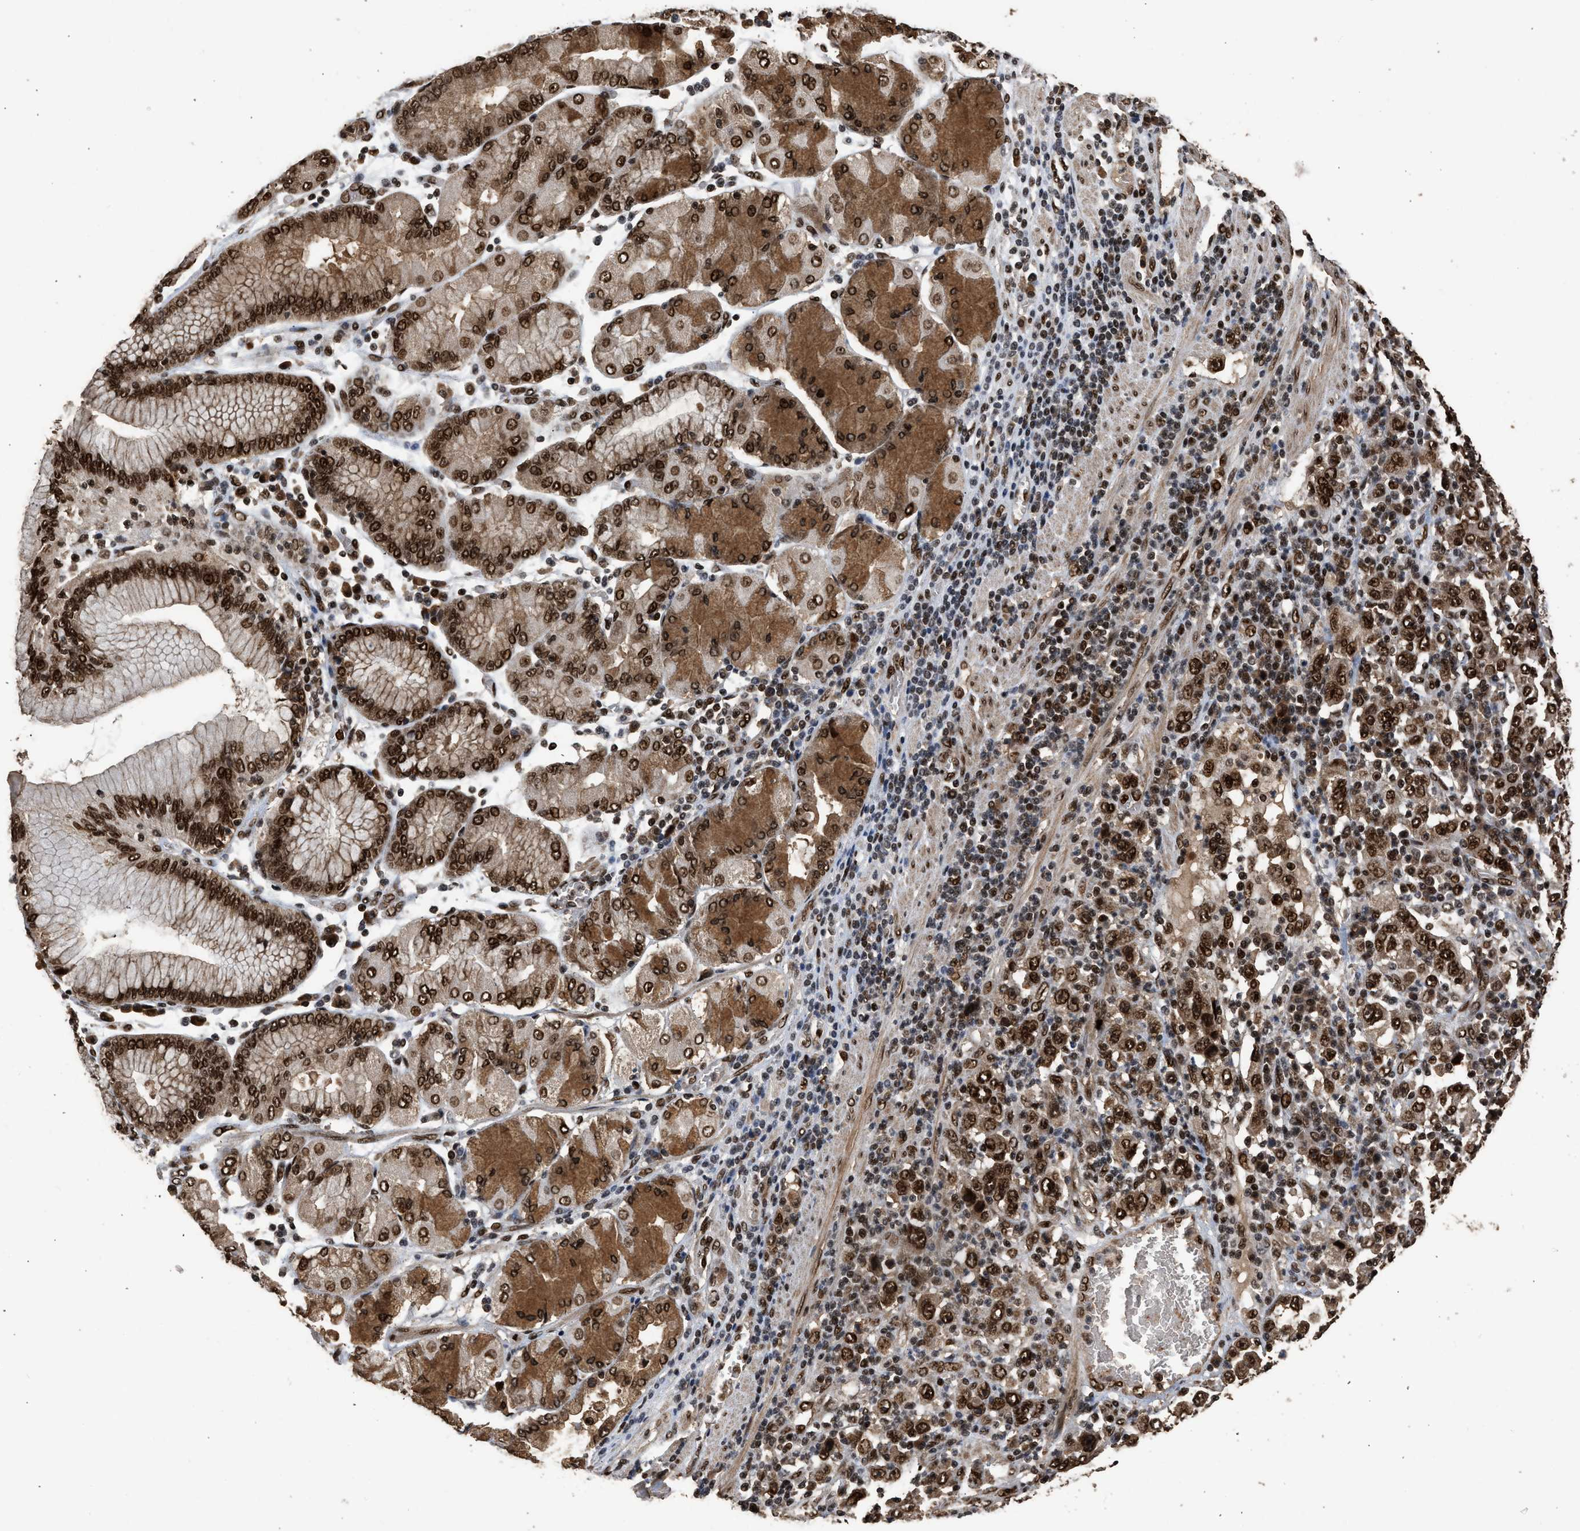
{"staining": {"intensity": "strong", "quantity": ">75%", "location": "cytoplasmic/membranous,nuclear"}, "tissue": "stomach cancer", "cell_type": "Tumor cells", "image_type": "cancer", "snomed": [{"axis": "morphology", "description": "Normal tissue, NOS"}, {"axis": "morphology", "description": "Adenocarcinoma, NOS"}, {"axis": "topography", "description": "Stomach, upper"}, {"axis": "topography", "description": "Stomach"}], "caption": "Protein analysis of stomach cancer tissue shows strong cytoplasmic/membranous and nuclear expression in about >75% of tumor cells.", "gene": "PPP4R3B", "patient": {"sex": "male", "age": 59}}